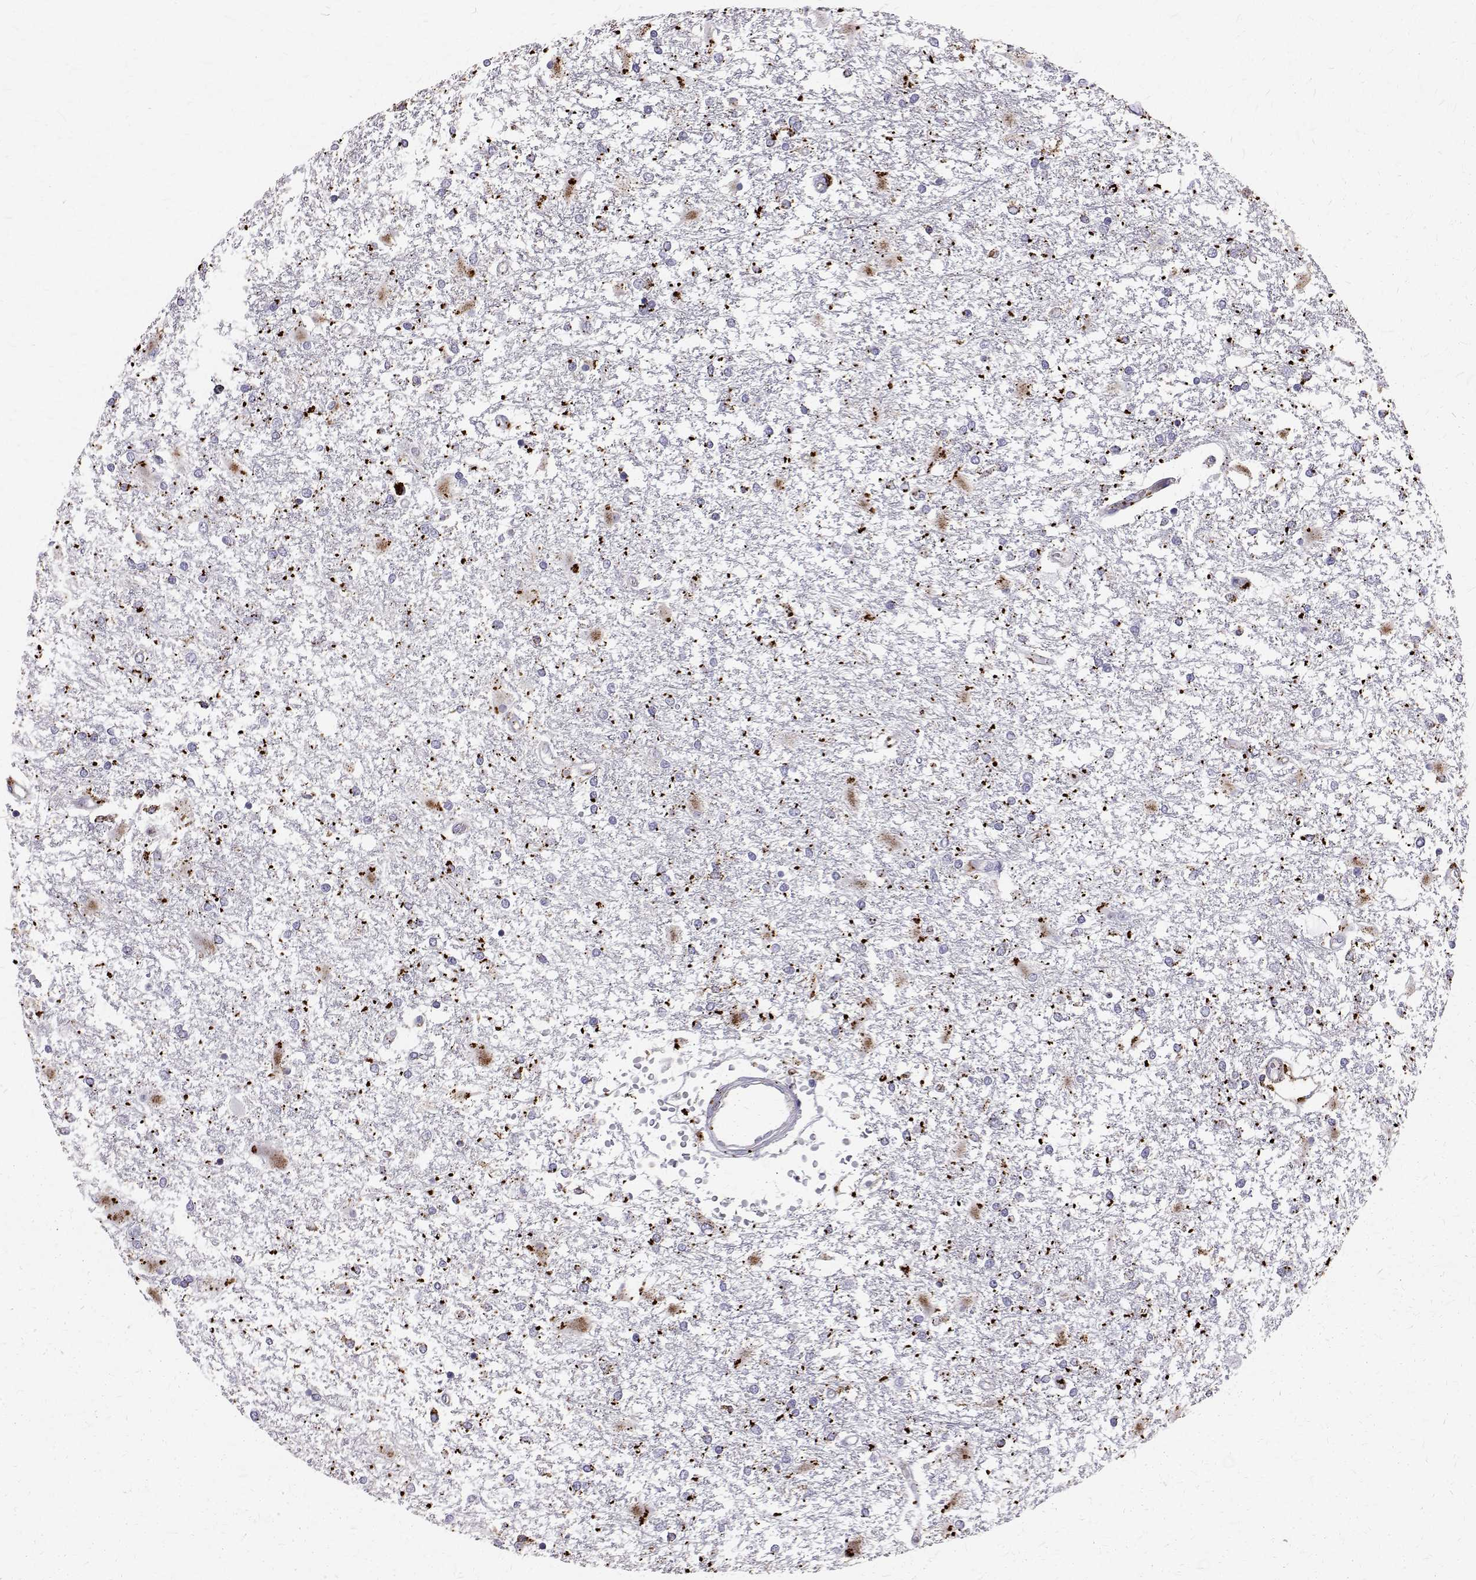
{"staining": {"intensity": "strong", "quantity": "25%-75%", "location": "cytoplasmic/membranous"}, "tissue": "glioma", "cell_type": "Tumor cells", "image_type": "cancer", "snomed": [{"axis": "morphology", "description": "Glioma, malignant, High grade"}, {"axis": "topography", "description": "Cerebral cortex"}], "caption": "Strong cytoplasmic/membranous protein staining is identified in about 25%-75% of tumor cells in malignant high-grade glioma.", "gene": "TPP1", "patient": {"sex": "male", "age": 79}}